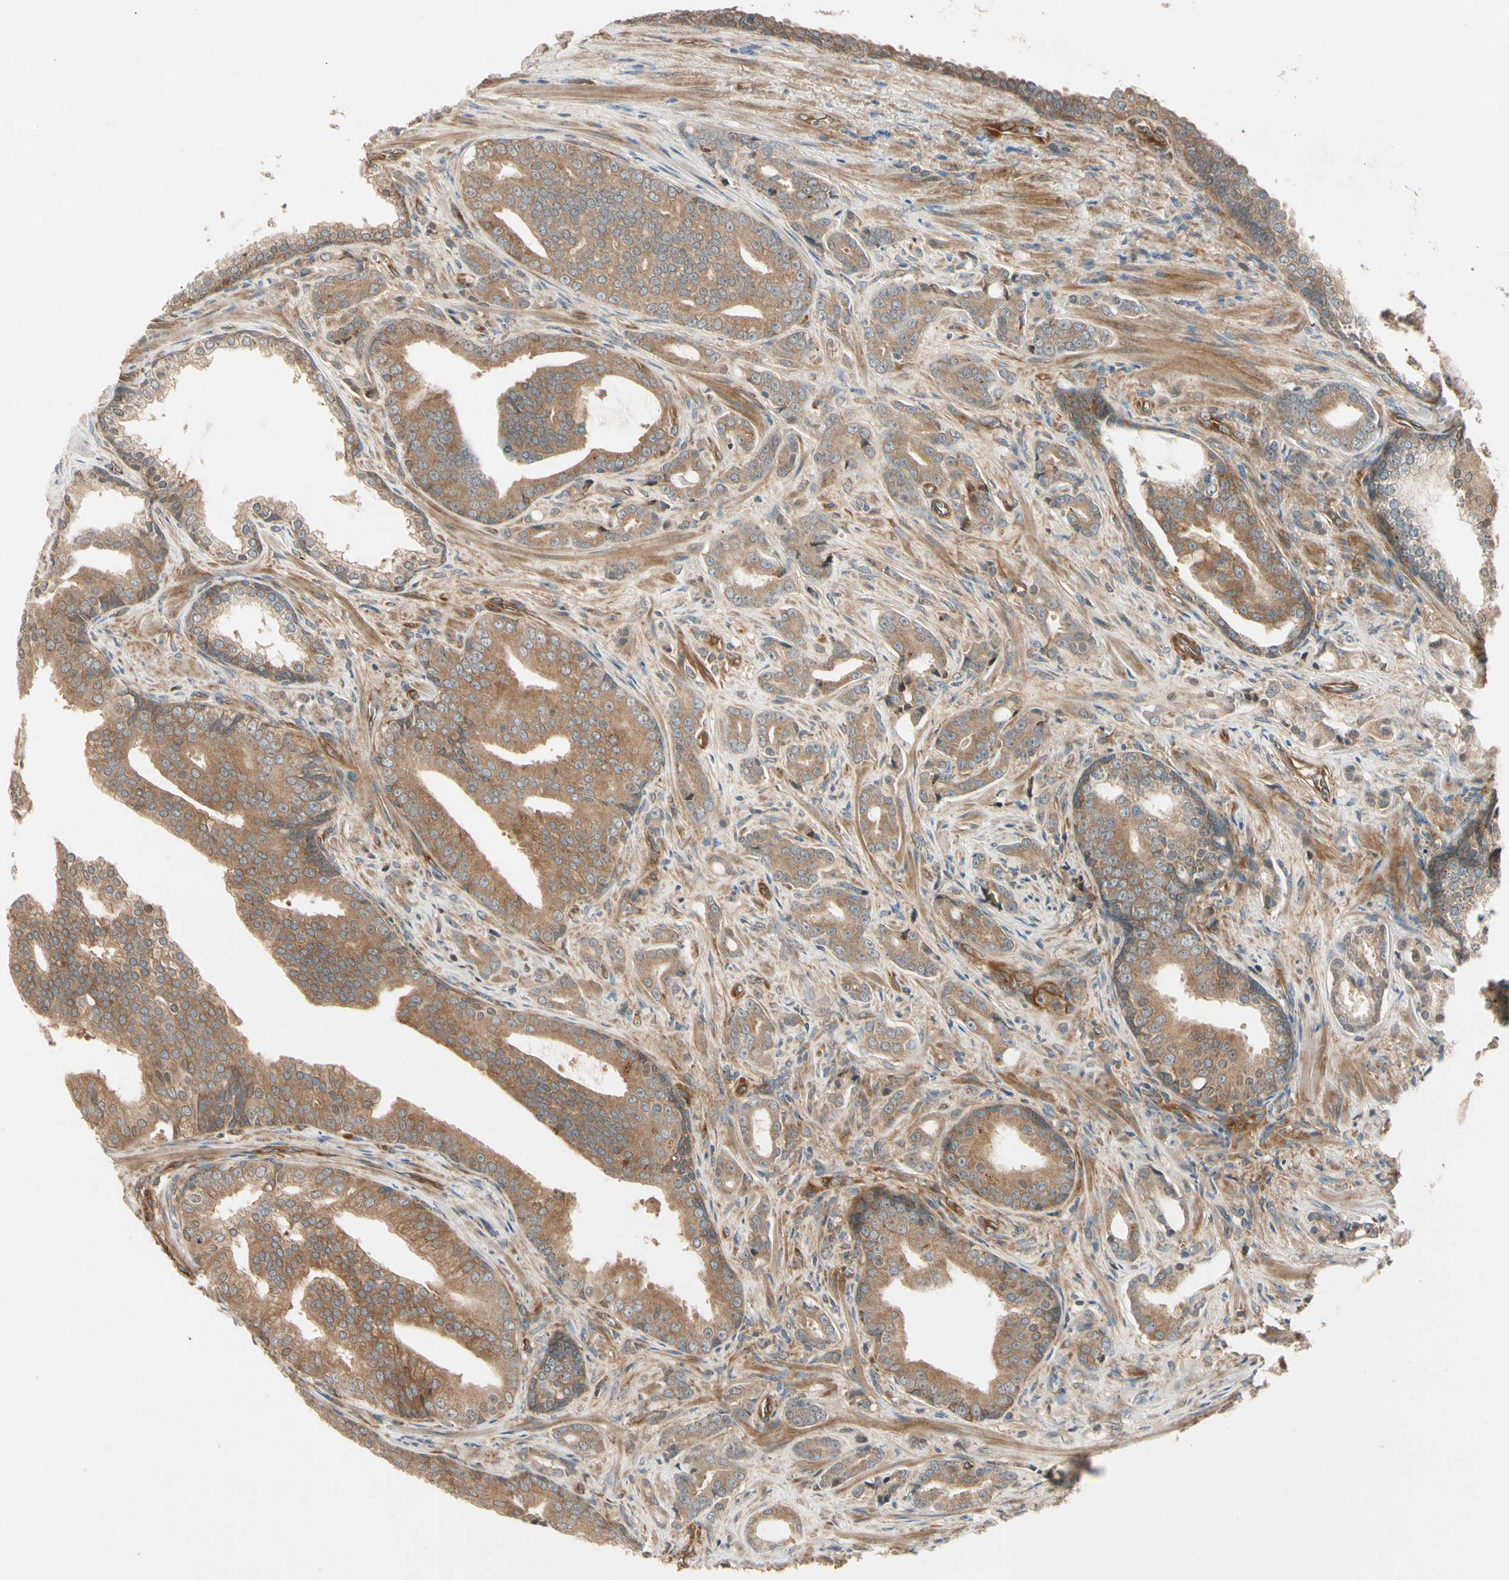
{"staining": {"intensity": "moderate", "quantity": ">75%", "location": "cytoplasmic/membranous"}, "tissue": "prostate cancer", "cell_type": "Tumor cells", "image_type": "cancer", "snomed": [{"axis": "morphology", "description": "Adenocarcinoma, Low grade"}, {"axis": "topography", "description": "Prostate"}], "caption": "Moderate cytoplasmic/membranous staining is present in about >75% of tumor cells in prostate cancer. Immunohistochemistry stains the protein in brown and the nuclei are stained blue.", "gene": "ROCK2", "patient": {"sex": "male", "age": 58}}